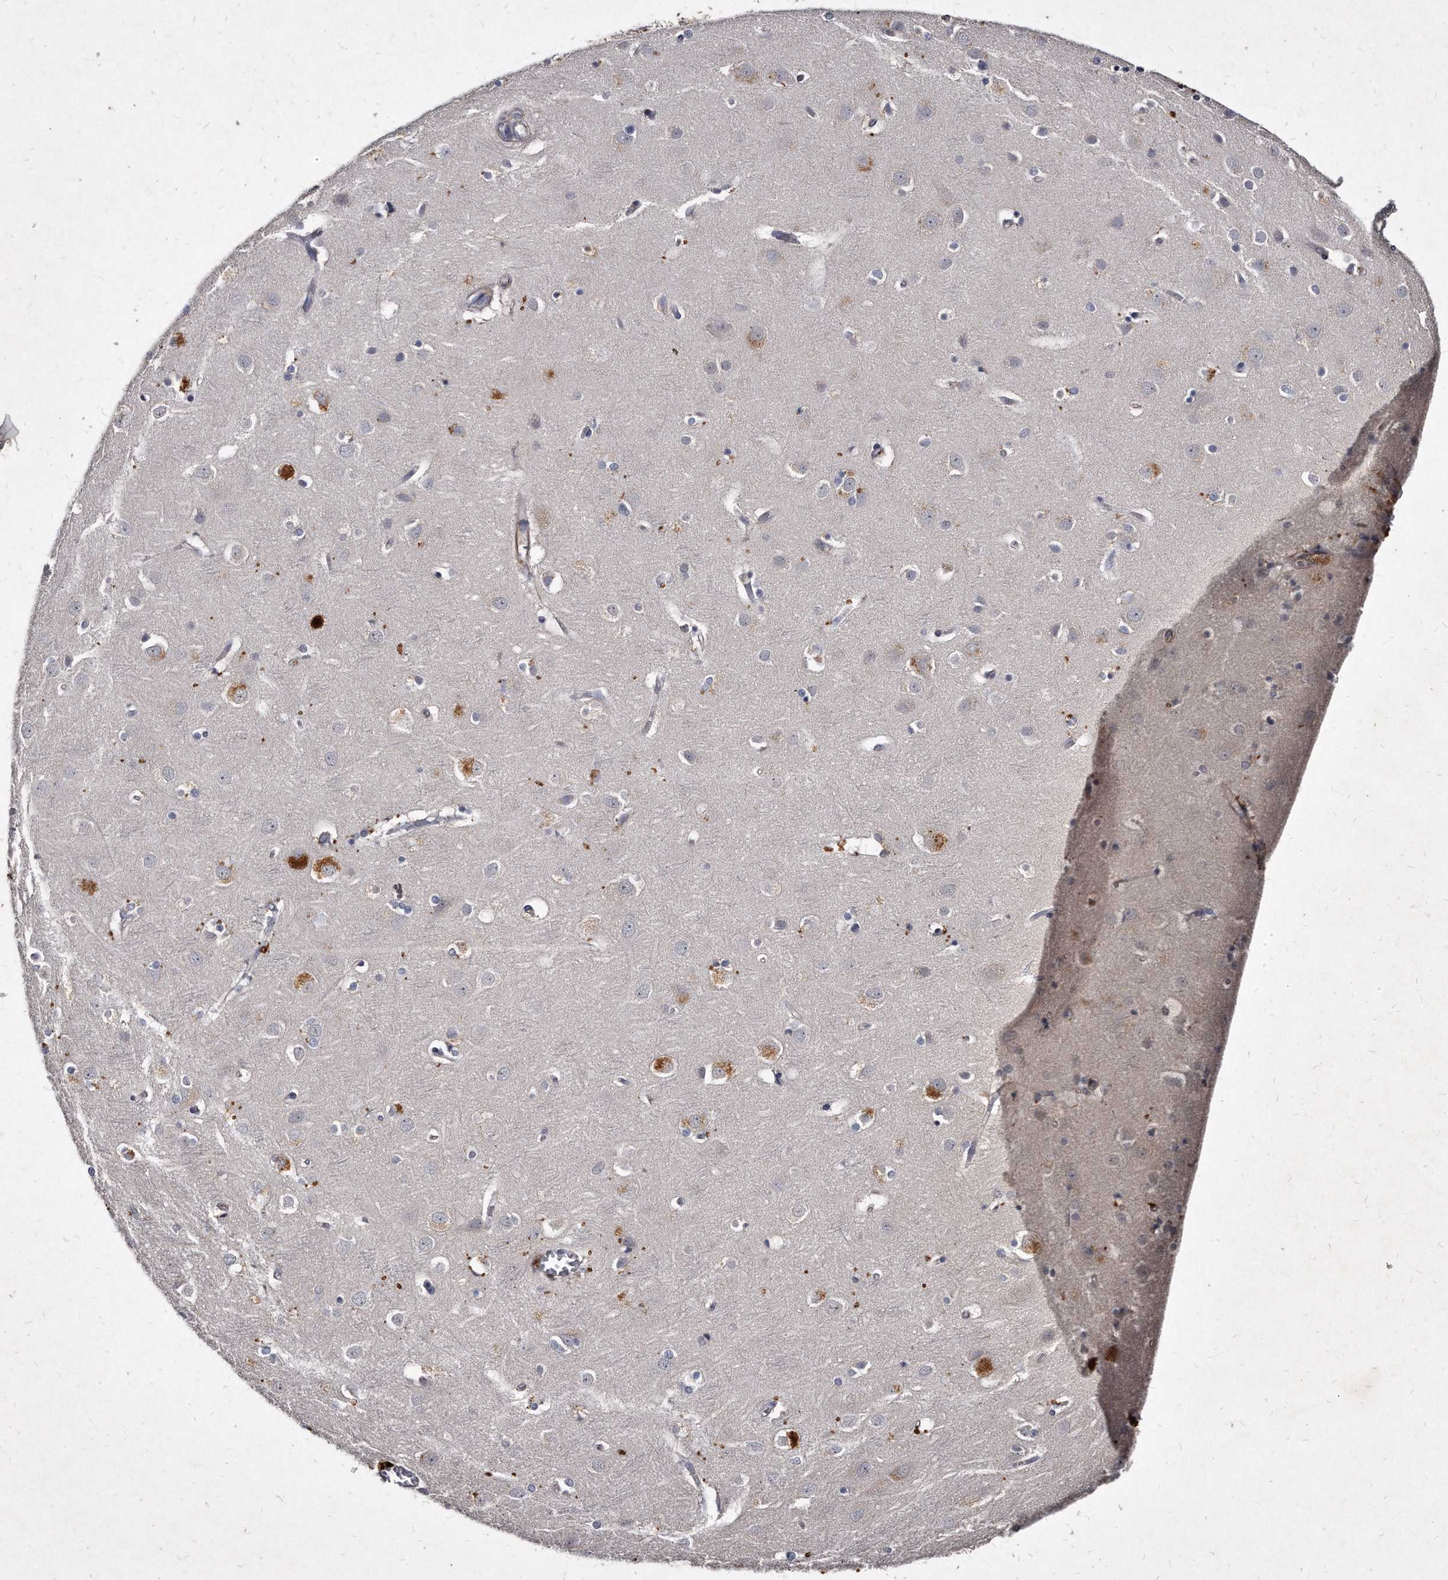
{"staining": {"intensity": "negative", "quantity": "none", "location": "none"}, "tissue": "cerebral cortex", "cell_type": "Endothelial cells", "image_type": "normal", "snomed": [{"axis": "morphology", "description": "Normal tissue, NOS"}, {"axis": "topography", "description": "Cerebral cortex"}], "caption": "A micrograph of human cerebral cortex is negative for staining in endothelial cells. The staining was performed using DAB (3,3'-diaminobenzidine) to visualize the protein expression in brown, while the nuclei were stained in blue with hematoxylin (Magnification: 20x).", "gene": "KLHDC3", "patient": {"sex": "male", "age": 54}}